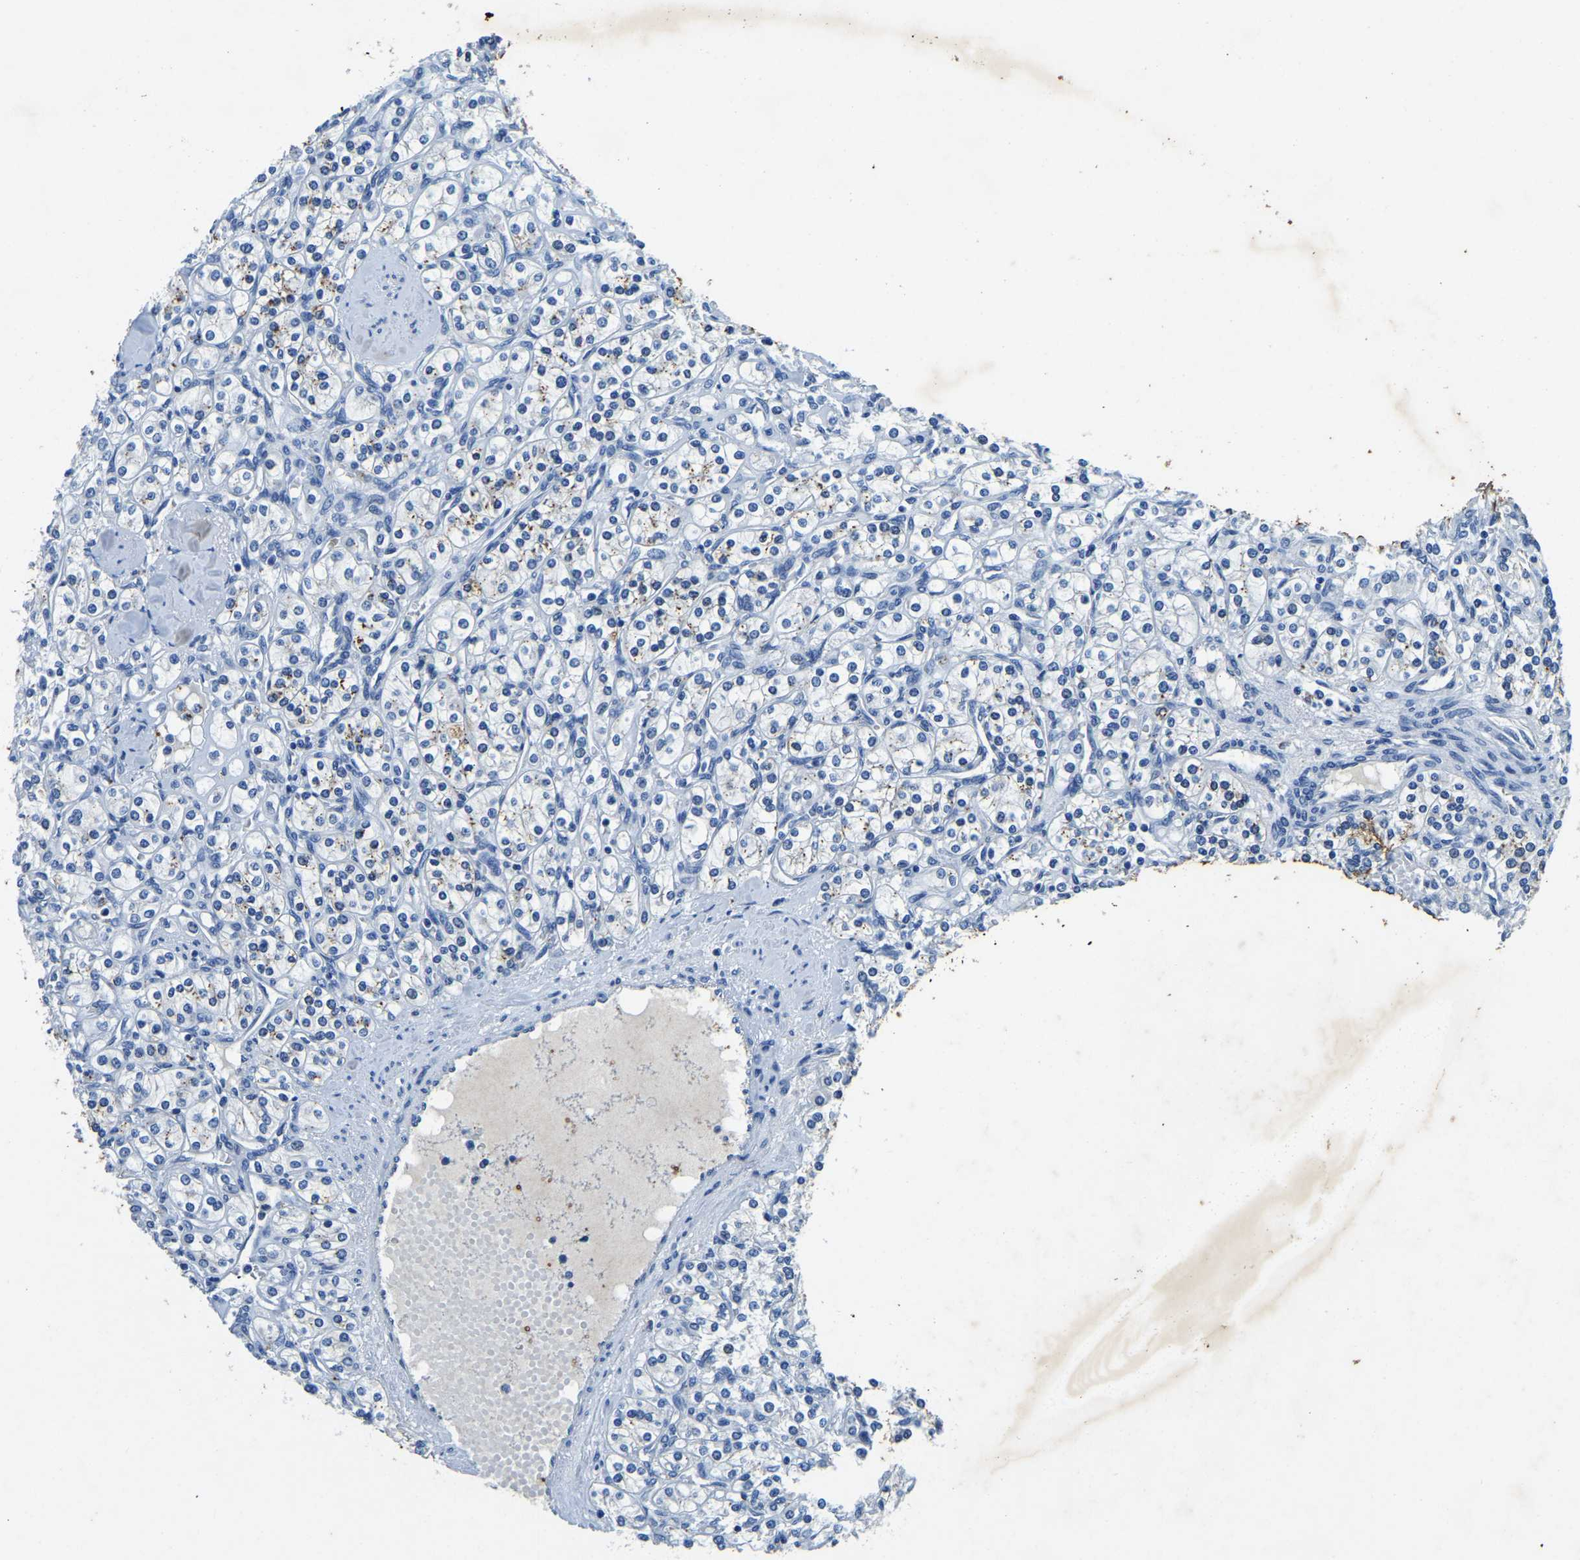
{"staining": {"intensity": "negative", "quantity": "none", "location": "none"}, "tissue": "renal cancer", "cell_type": "Tumor cells", "image_type": "cancer", "snomed": [{"axis": "morphology", "description": "Adenocarcinoma, NOS"}, {"axis": "topography", "description": "Kidney"}], "caption": "Protein analysis of renal adenocarcinoma shows no significant expression in tumor cells. (DAB (3,3'-diaminobenzidine) IHC, high magnification).", "gene": "UBN2", "patient": {"sex": "male", "age": 77}}